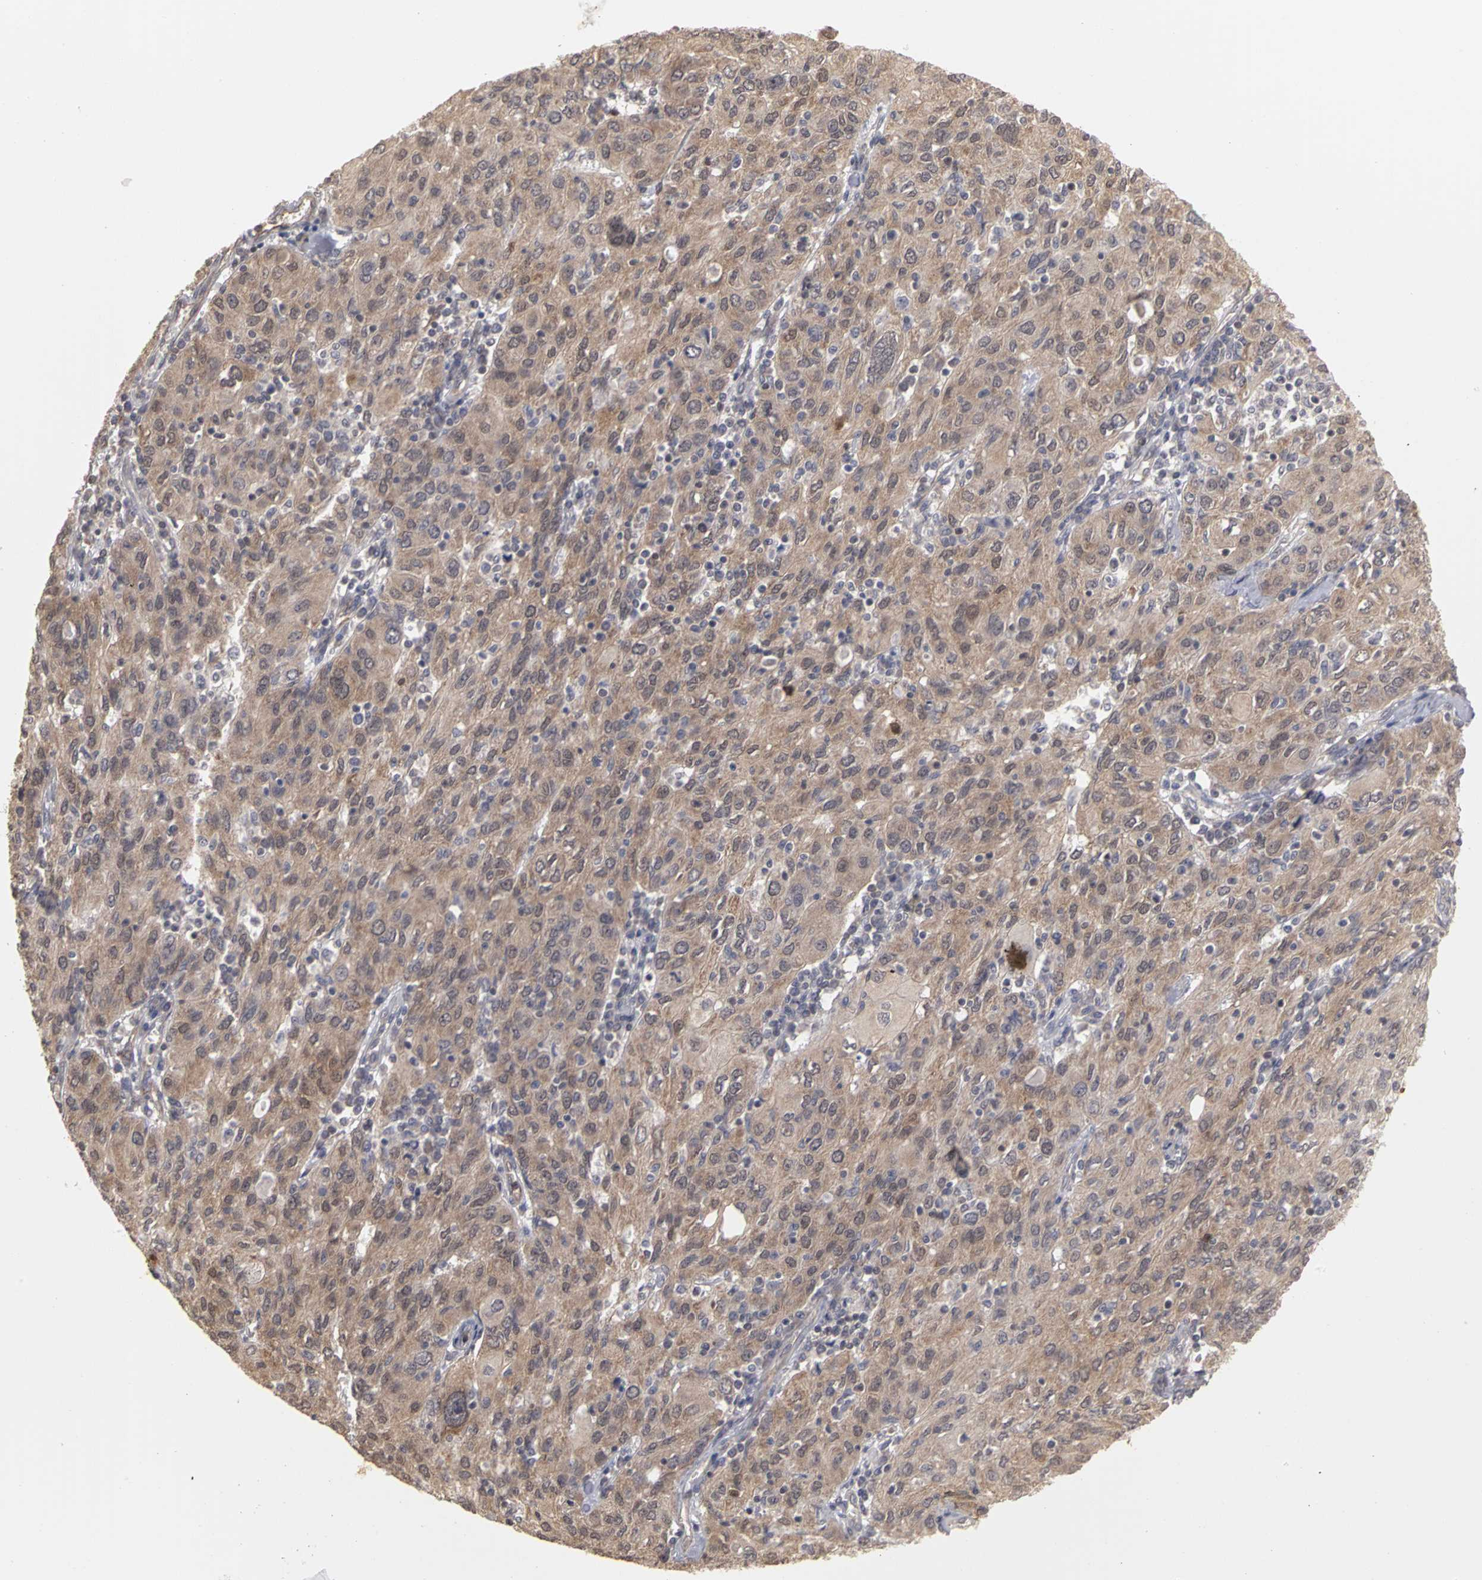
{"staining": {"intensity": "weak", "quantity": ">75%", "location": "cytoplasmic/membranous,nuclear"}, "tissue": "ovarian cancer", "cell_type": "Tumor cells", "image_type": "cancer", "snomed": [{"axis": "morphology", "description": "Carcinoma, endometroid"}, {"axis": "topography", "description": "Ovary"}], "caption": "An image of ovarian cancer stained for a protein demonstrates weak cytoplasmic/membranous and nuclear brown staining in tumor cells.", "gene": "PLEKHA1", "patient": {"sex": "female", "age": 50}}